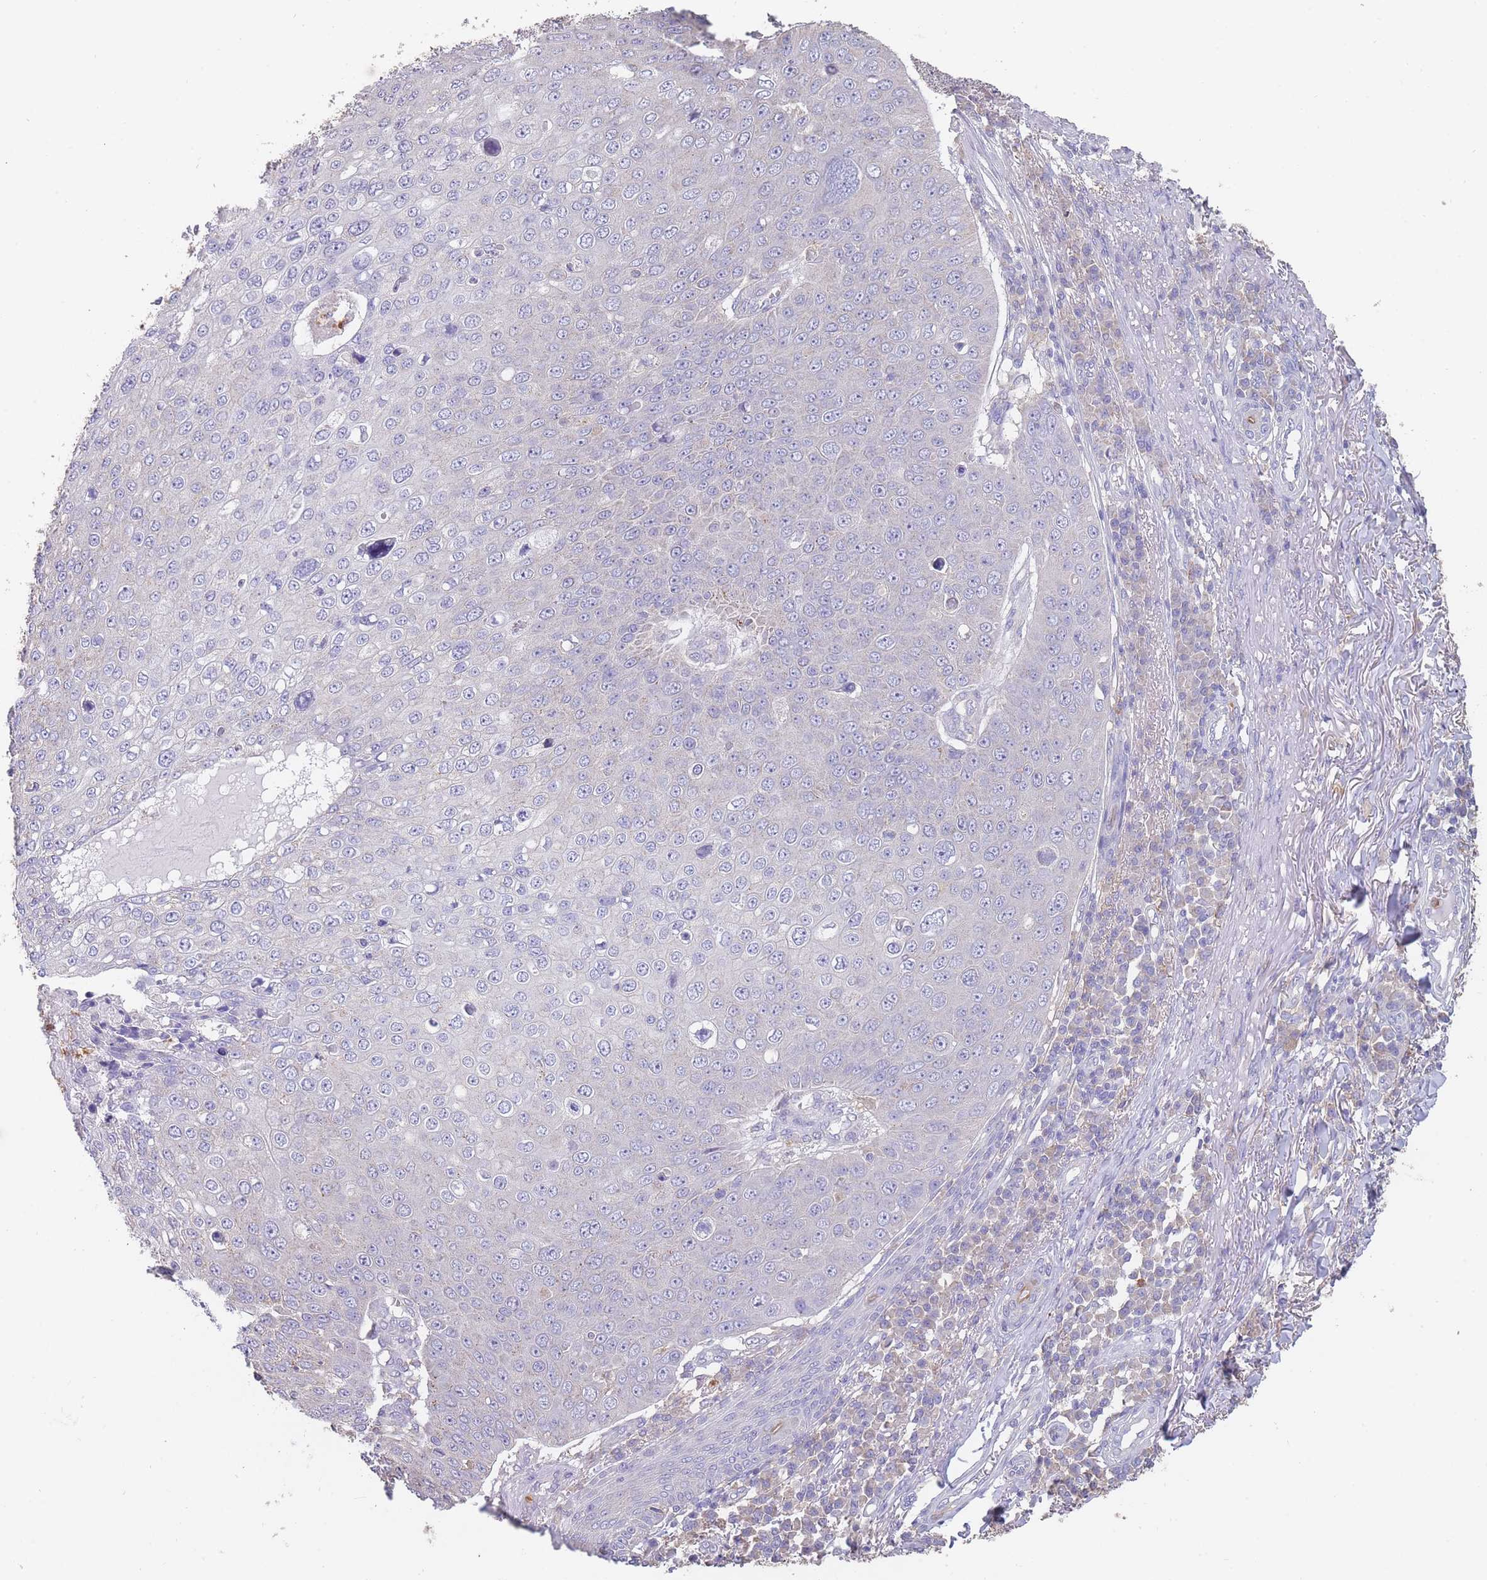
{"staining": {"intensity": "negative", "quantity": "none", "location": "none"}, "tissue": "skin cancer", "cell_type": "Tumor cells", "image_type": "cancer", "snomed": [{"axis": "morphology", "description": "Squamous cell carcinoma, NOS"}, {"axis": "topography", "description": "Skin"}], "caption": "Human skin cancer stained for a protein using immunohistochemistry (IHC) shows no expression in tumor cells.", "gene": "CLEC12A", "patient": {"sex": "male", "age": 71}}